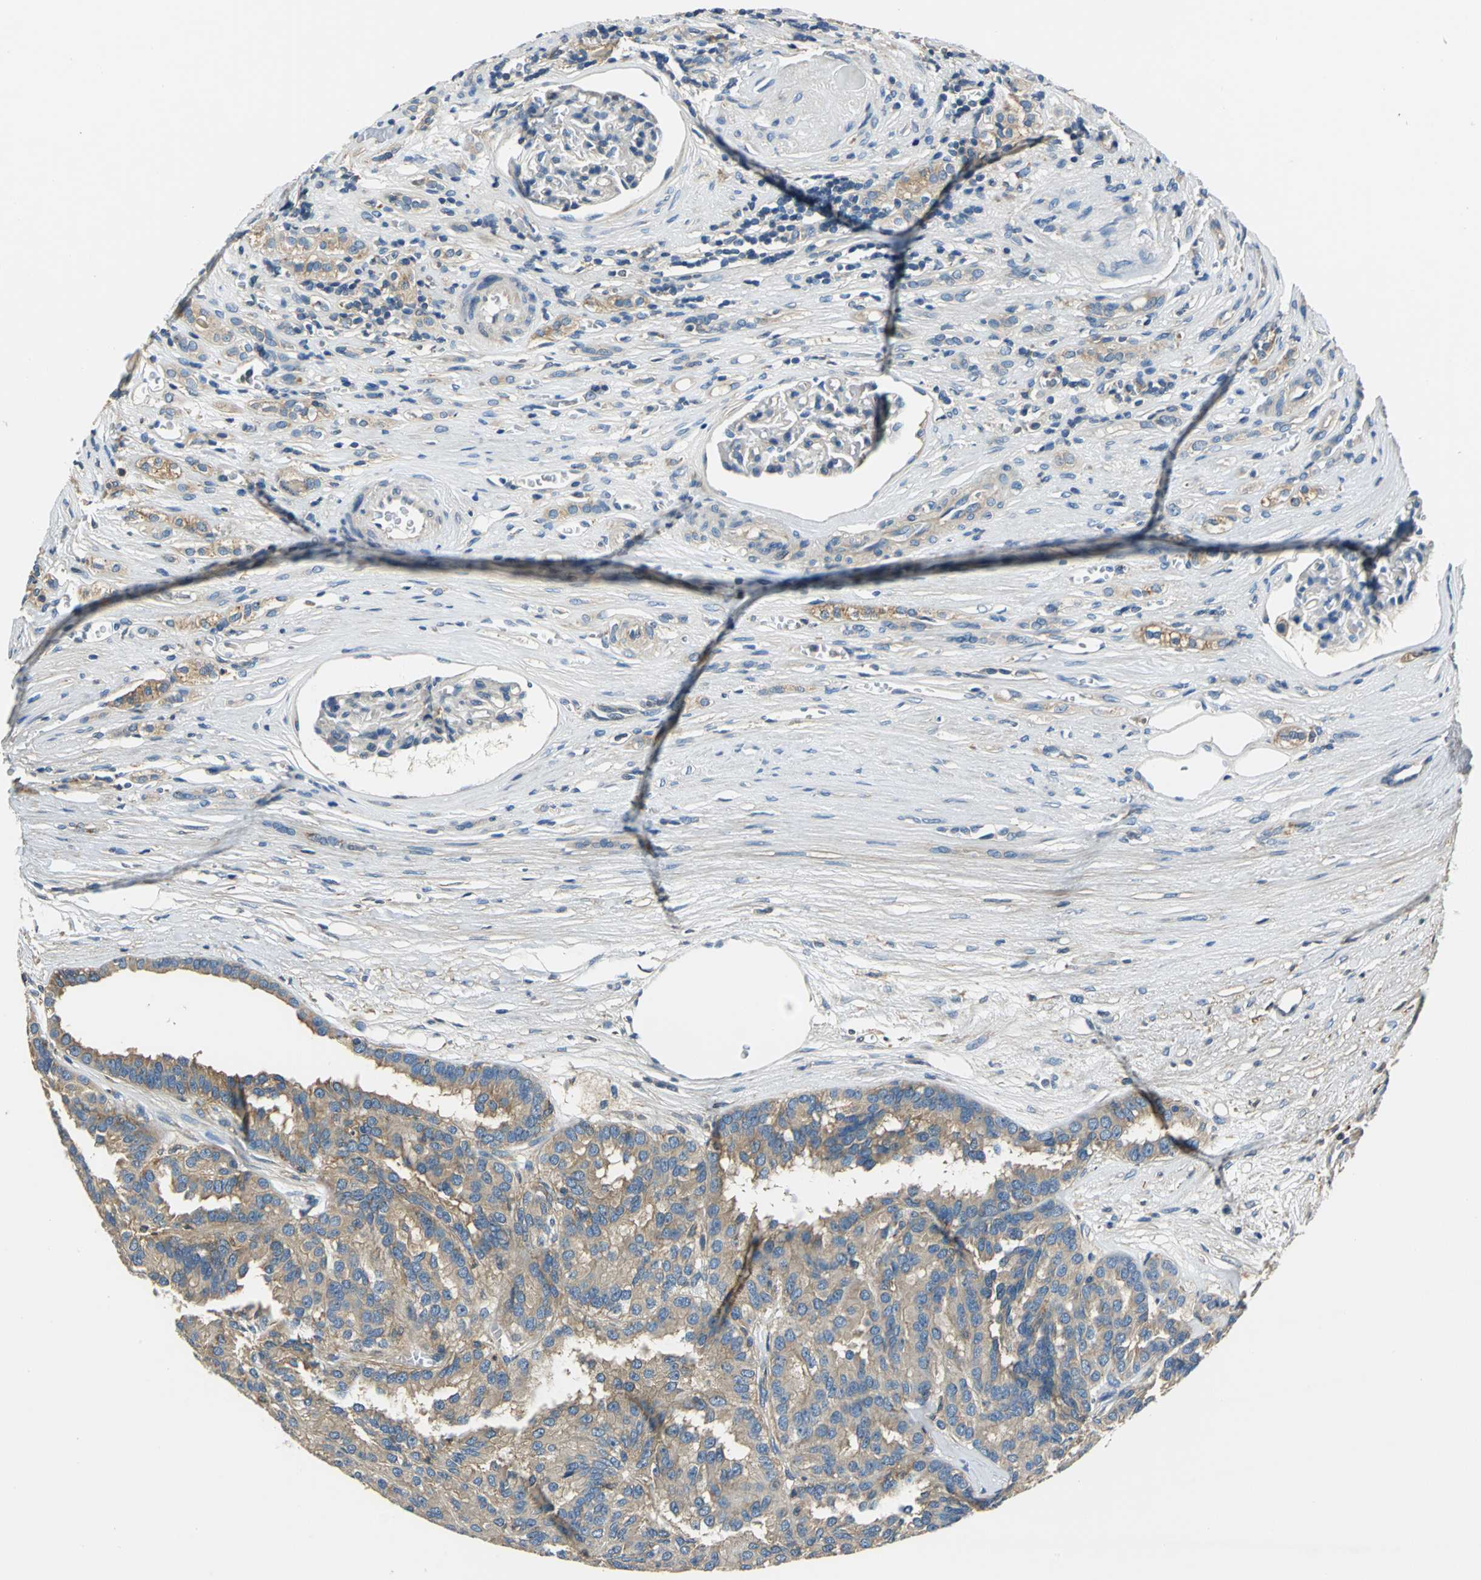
{"staining": {"intensity": "weak", "quantity": ">75%", "location": "cytoplasmic/membranous"}, "tissue": "renal cancer", "cell_type": "Tumor cells", "image_type": "cancer", "snomed": [{"axis": "morphology", "description": "Adenocarcinoma, NOS"}, {"axis": "topography", "description": "Kidney"}], "caption": "Approximately >75% of tumor cells in human renal cancer show weak cytoplasmic/membranous protein expression as visualized by brown immunohistochemical staining.", "gene": "DDX3Y", "patient": {"sex": "male", "age": 46}}